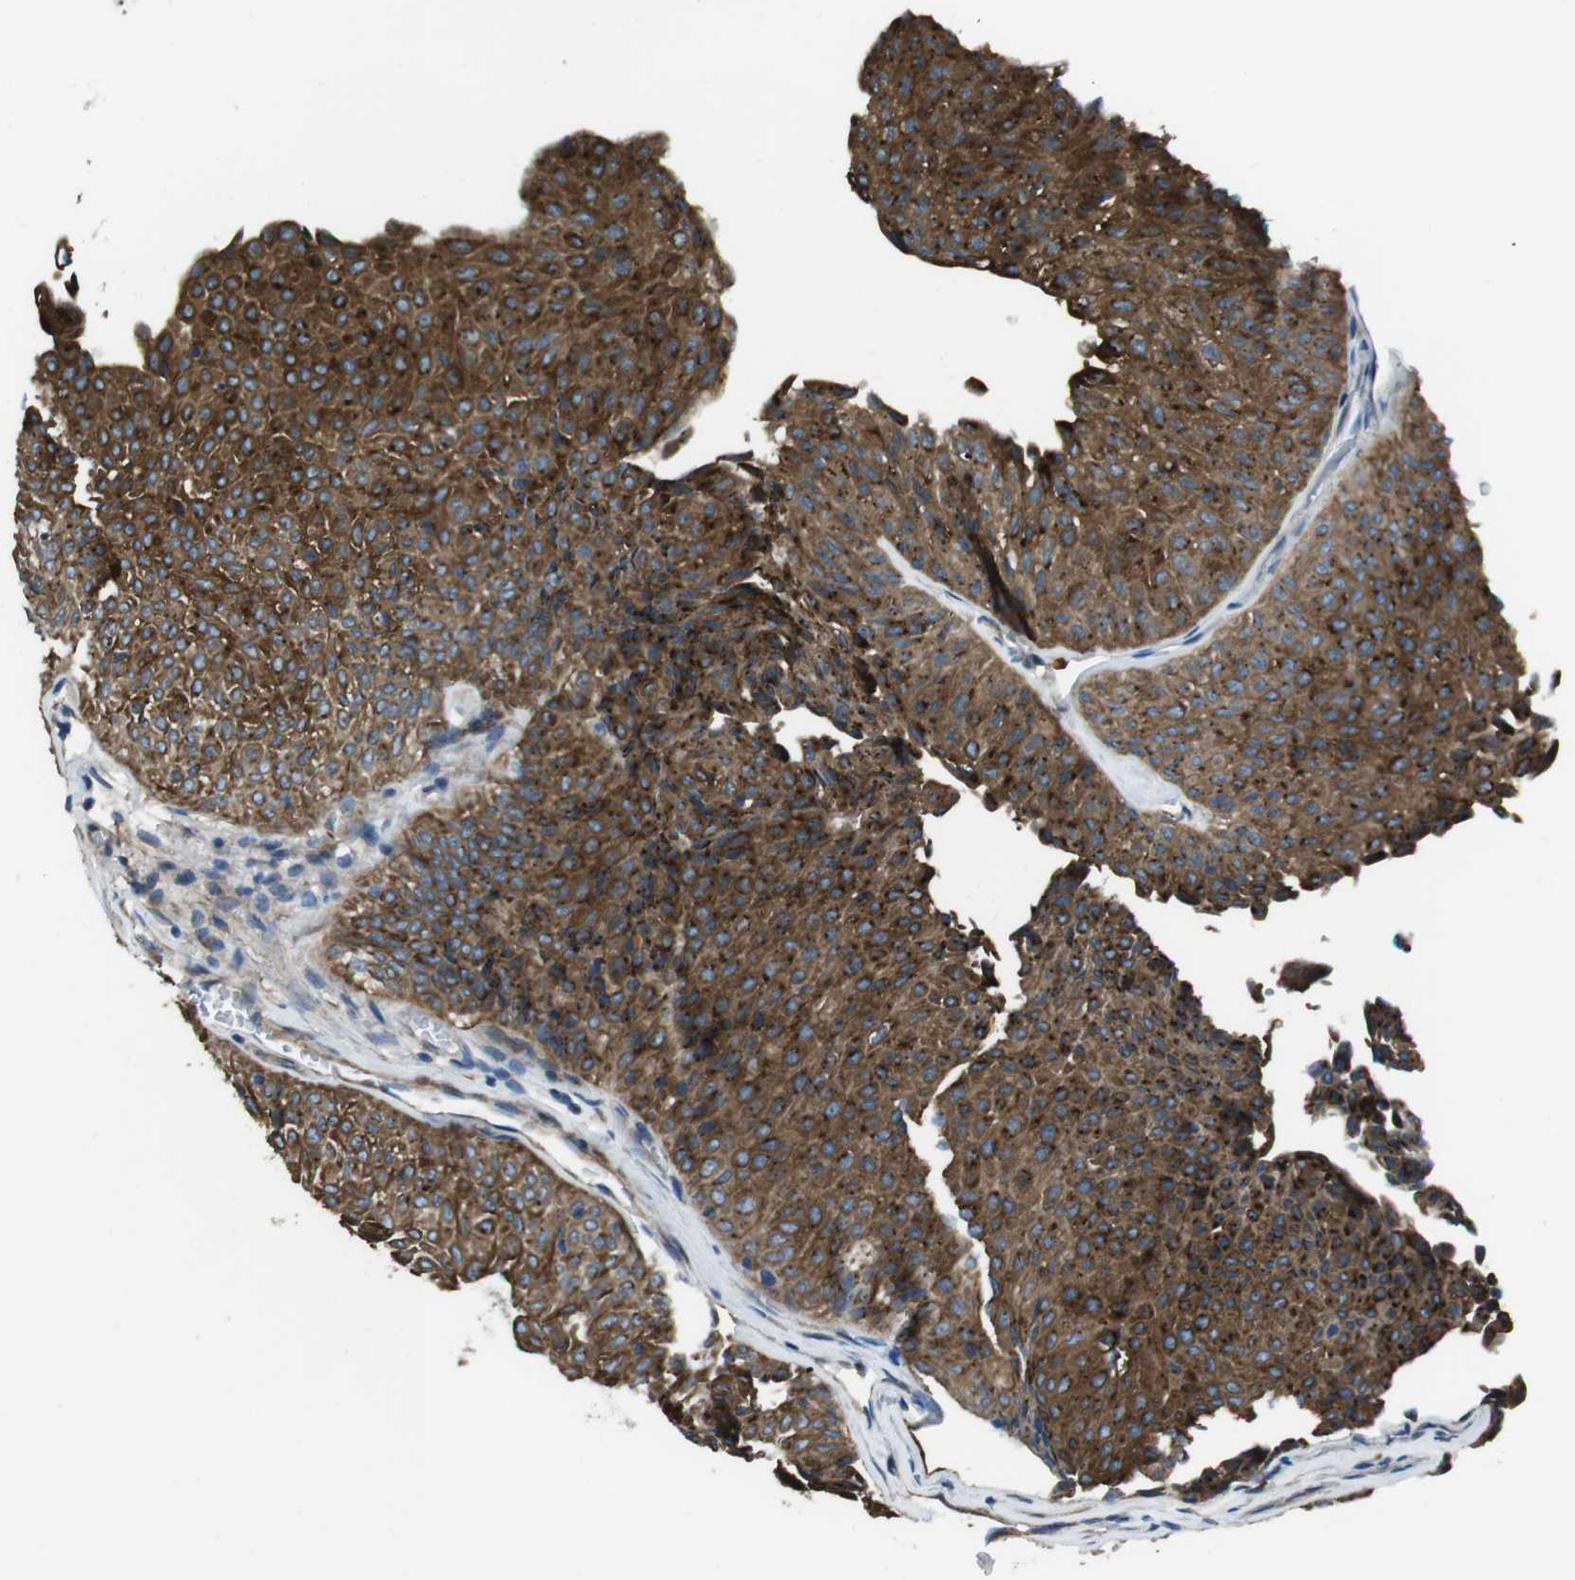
{"staining": {"intensity": "strong", "quantity": ">75%", "location": "cytoplasmic/membranous"}, "tissue": "urothelial cancer", "cell_type": "Tumor cells", "image_type": "cancer", "snomed": [{"axis": "morphology", "description": "Urothelial carcinoma, Low grade"}, {"axis": "topography", "description": "Urinary bladder"}], "caption": "Immunohistochemical staining of human low-grade urothelial carcinoma displays strong cytoplasmic/membranous protein positivity in about >75% of tumor cells.", "gene": "FAM174B", "patient": {"sex": "male", "age": 78}}